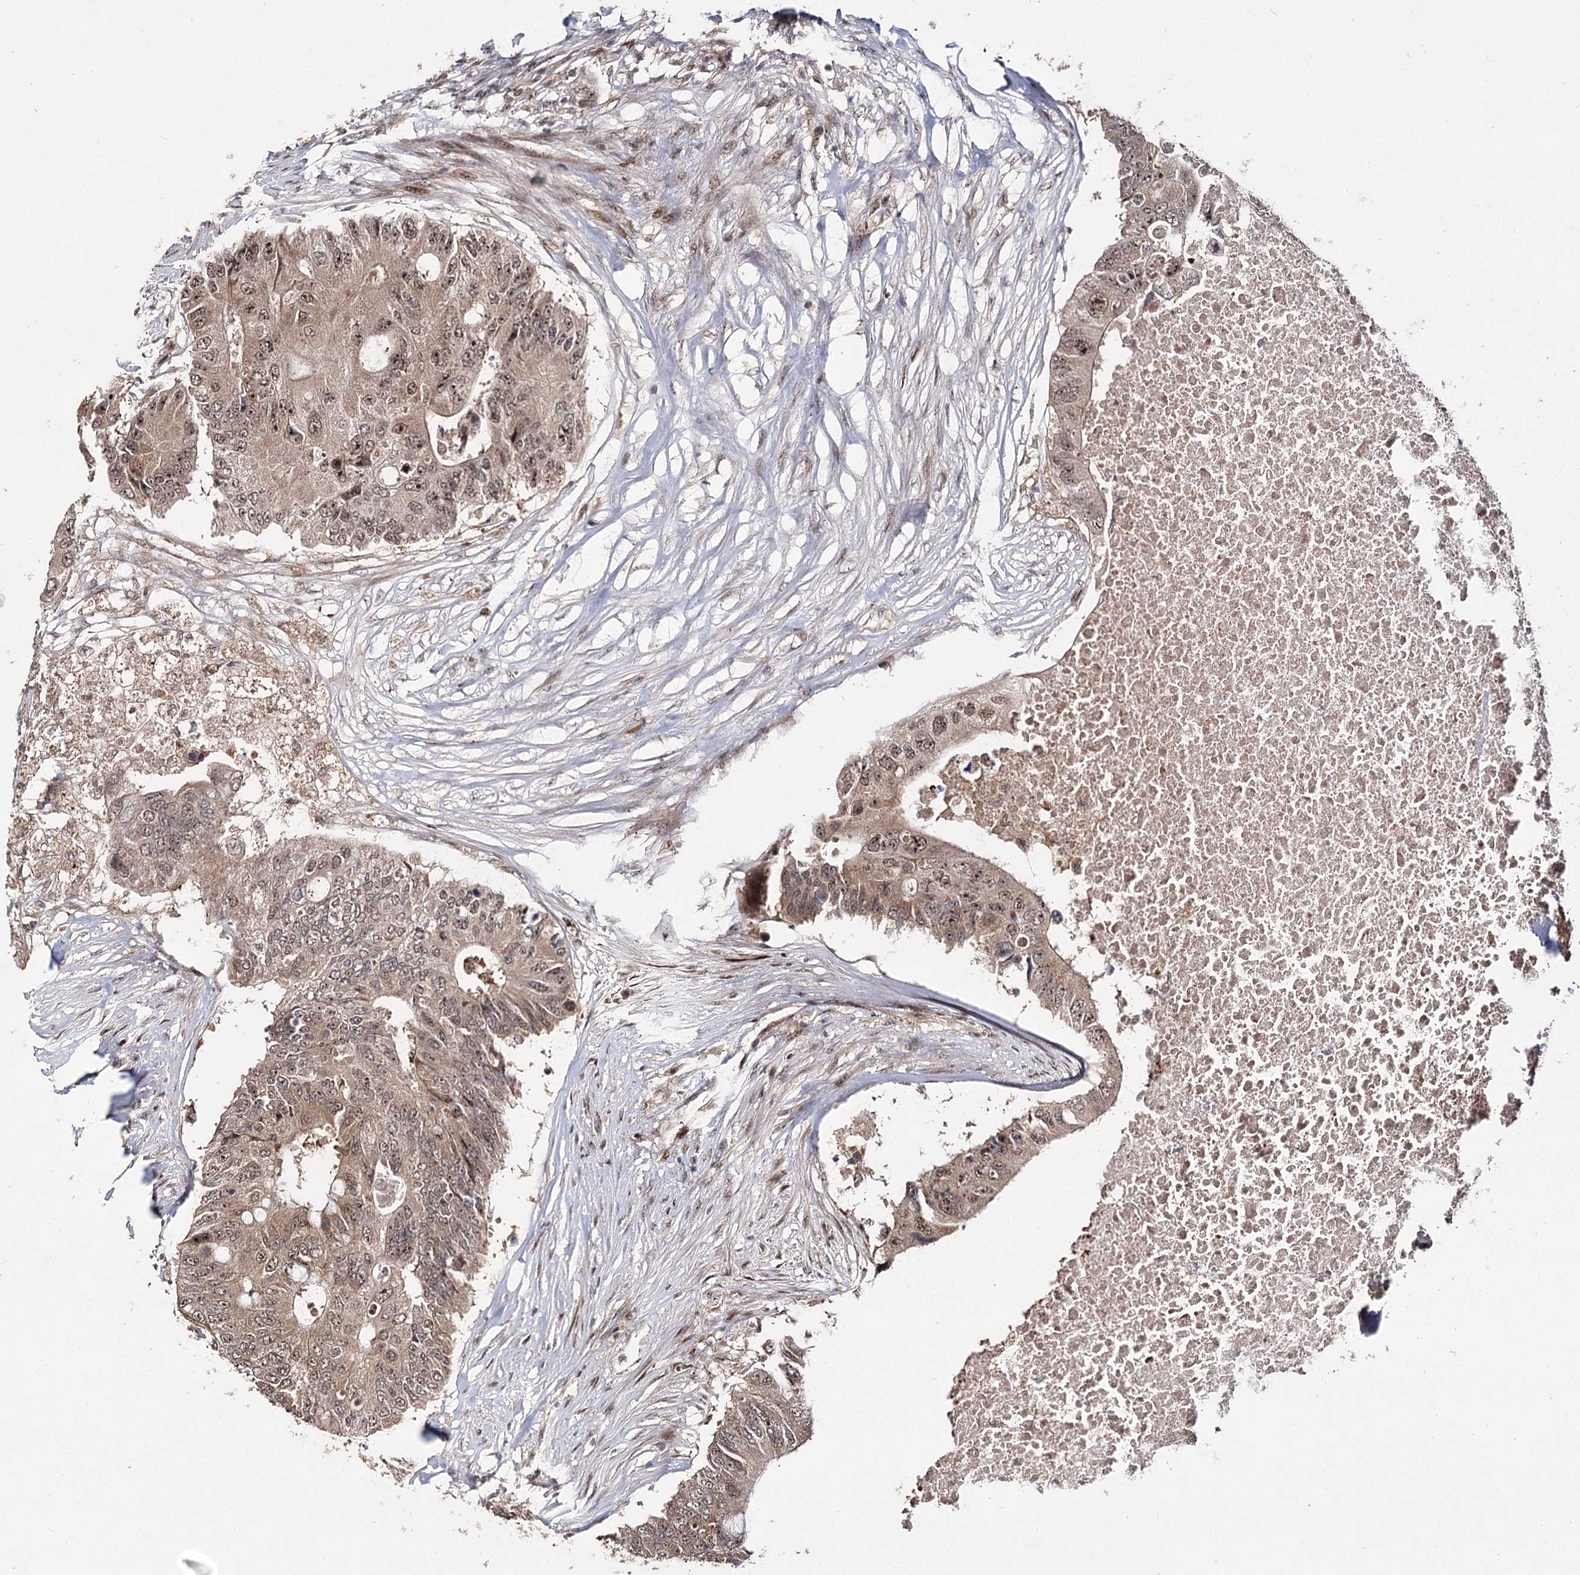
{"staining": {"intensity": "moderate", "quantity": ">75%", "location": "cytoplasmic/membranous,nuclear"}, "tissue": "colorectal cancer", "cell_type": "Tumor cells", "image_type": "cancer", "snomed": [{"axis": "morphology", "description": "Adenocarcinoma, NOS"}, {"axis": "topography", "description": "Colon"}], "caption": "Colorectal cancer (adenocarcinoma) stained with a brown dye exhibits moderate cytoplasmic/membranous and nuclear positive expression in approximately >75% of tumor cells.", "gene": "MKNK2", "patient": {"sex": "male", "age": 71}}